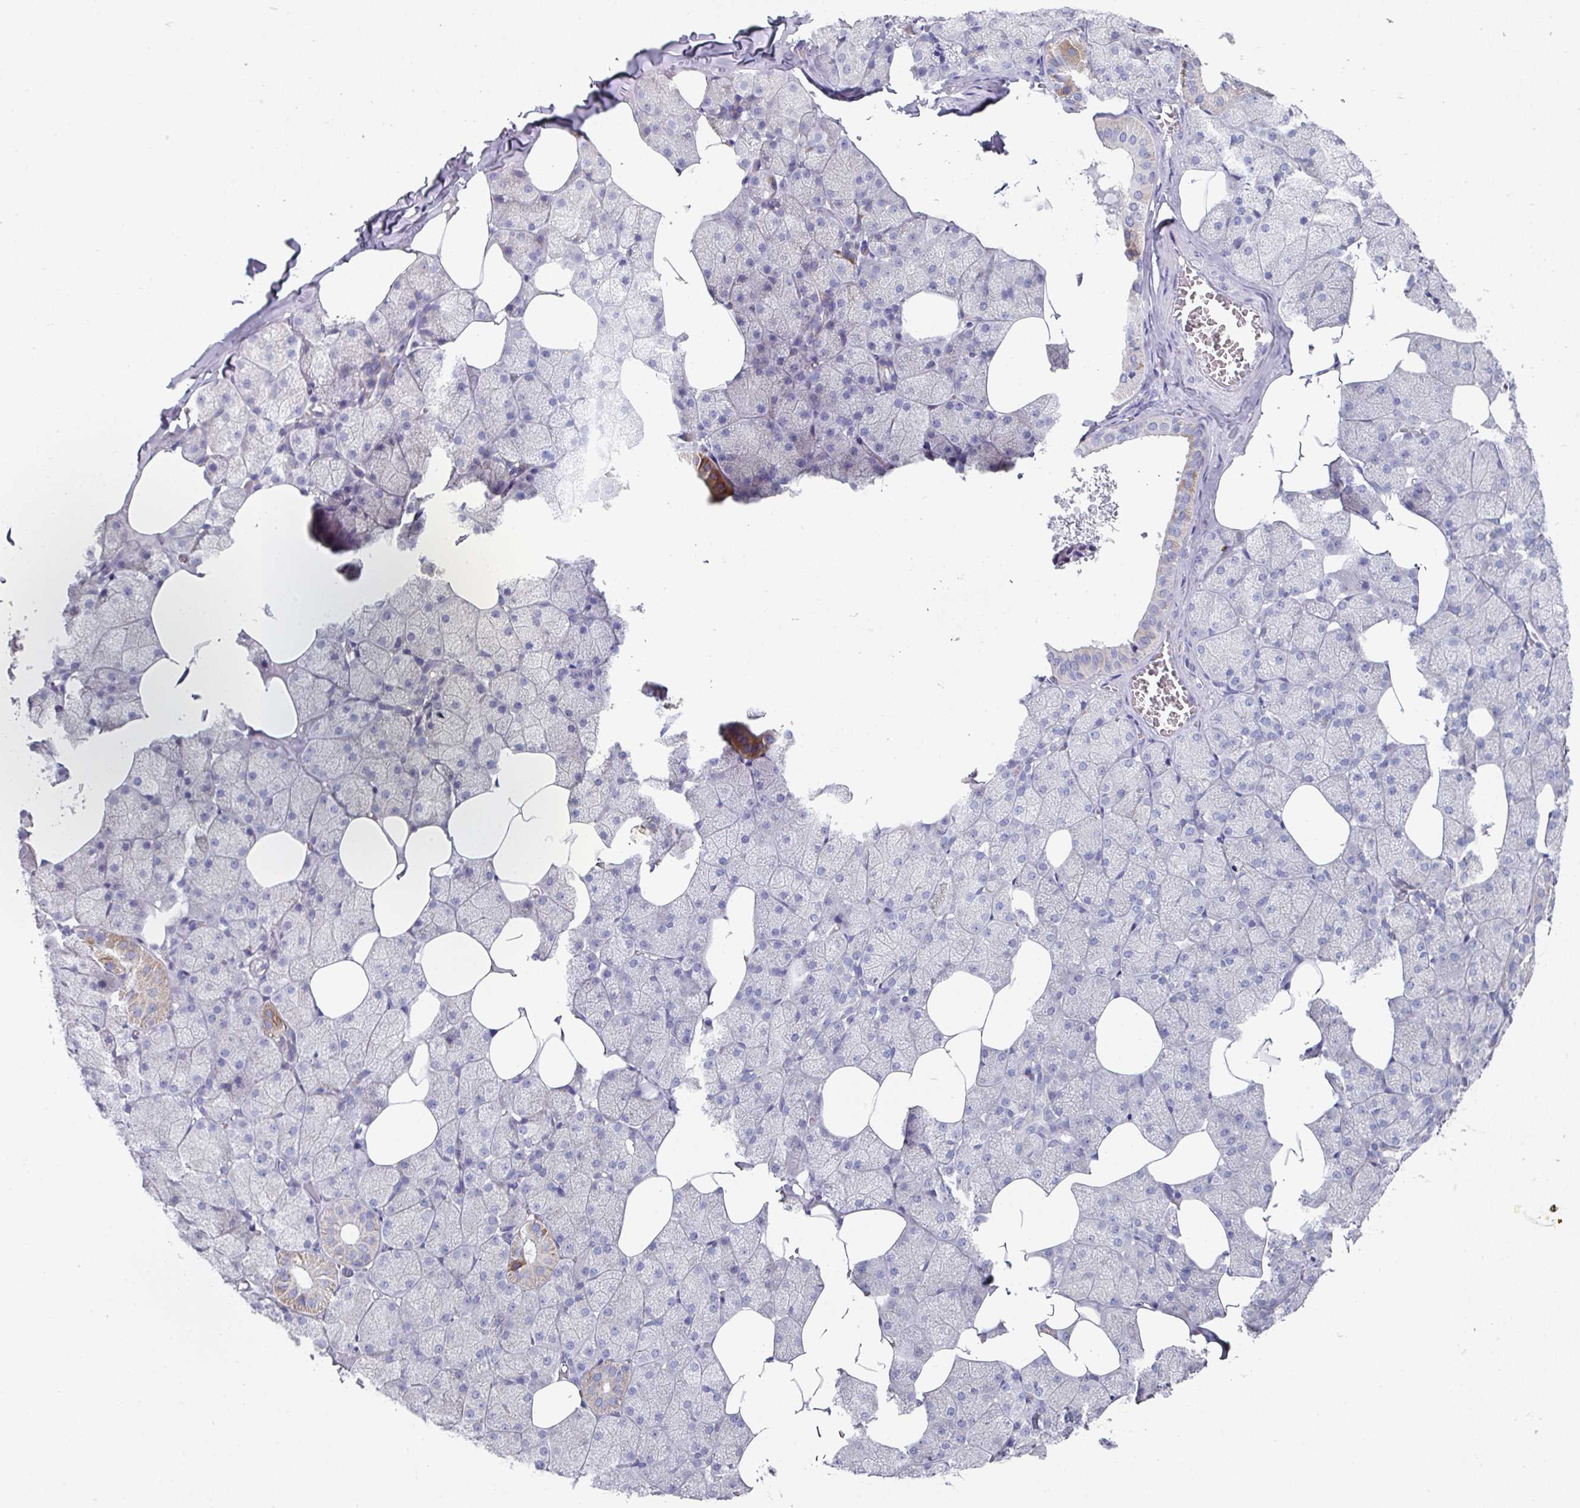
{"staining": {"intensity": "weak", "quantity": "<25%", "location": "cytoplasmic/membranous"}, "tissue": "salivary gland", "cell_type": "Glandular cells", "image_type": "normal", "snomed": [{"axis": "morphology", "description": "Normal tissue, NOS"}, {"axis": "topography", "description": "Salivary gland"}, {"axis": "topography", "description": "Peripheral nerve tissue"}], "caption": "High power microscopy photomicrograph of an IHC photomicrograph of normal salivary gland, revealing no significant expression in glandular cells. The staining is performed using DAB brown chromogen with nuclei counter-stained in using hematoxylin.", "gene": "SETBP1", "patient": {"sex": "male", "age": 38}}